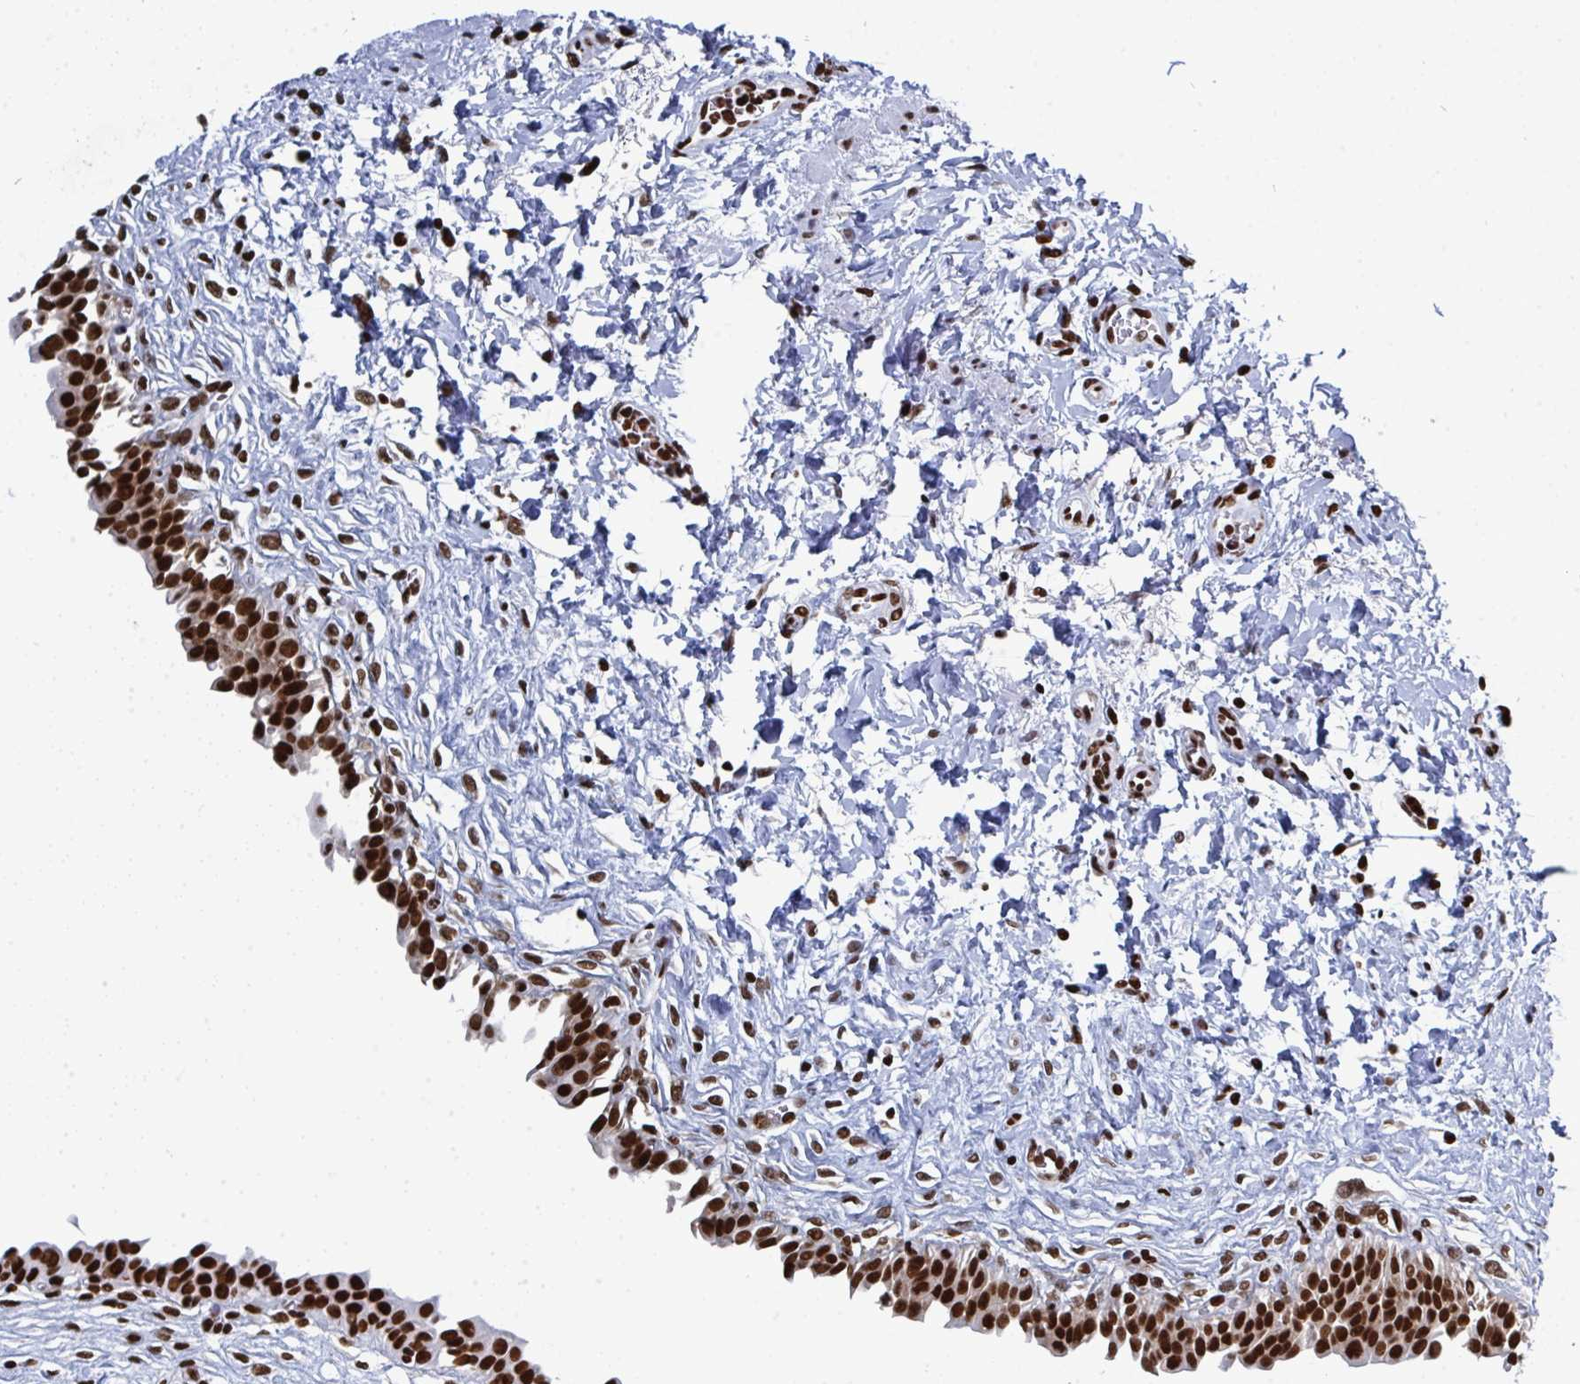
{"staining": {"intensity": "strong", "quantity": ">75%", "location": "nuclear"}, "tissue": "urinary bladder", "cell_type": "Urothelial cells", "image_type": "normal", "snomed": [{"axis": "morphology", "description": "Normal tissue, NOS"}, {"axis": "topography", "description": "Urinary bladder"}], "caption": "Immunohistochemical staining of benign urinary bladder exhibits high levels of strong nuclear staining in about >75% of urothelial cells.", "gene": "GAR1", "patient": {"sex": "male", "age": 37}}